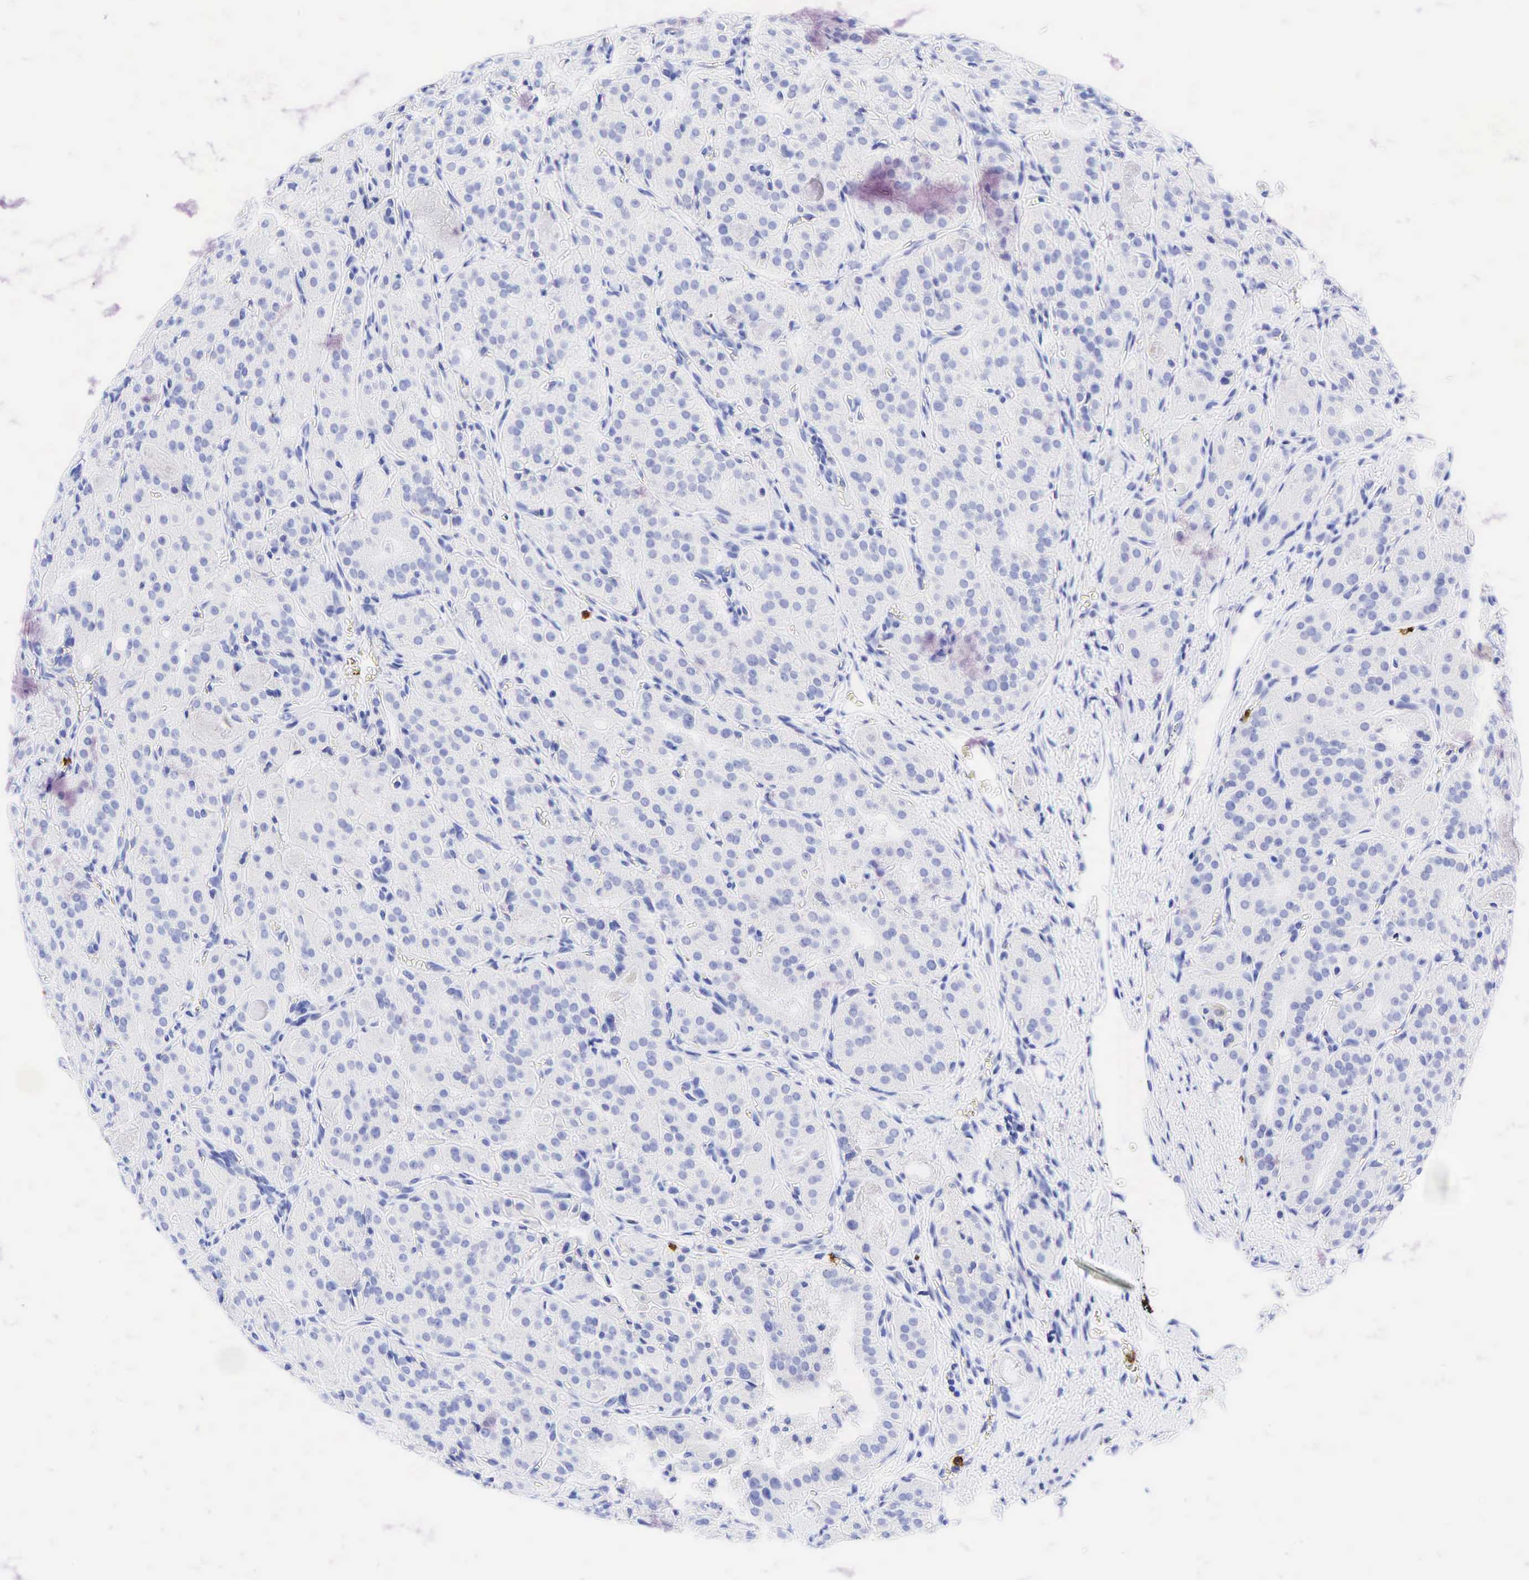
{"staining": {"intensity": "negative", "quantity": "none", "location": "none"}, "tissue": "thyroid cancer", "cell_type": "Tumor cells", "image_type": "cancer", "snomed": [{"axis": "morphology", "description": "Carcinoma, NOS"}, {"axis": "topography", "description": "Thyroid gland"}], "caption": "A histopathology image of thyroid cancer stained for a protein reveals no brown staining in tumor cells. Nuclei are stained in blue.", "gene": "FUT4", "patient": {"sex": "male", "age": 76}}